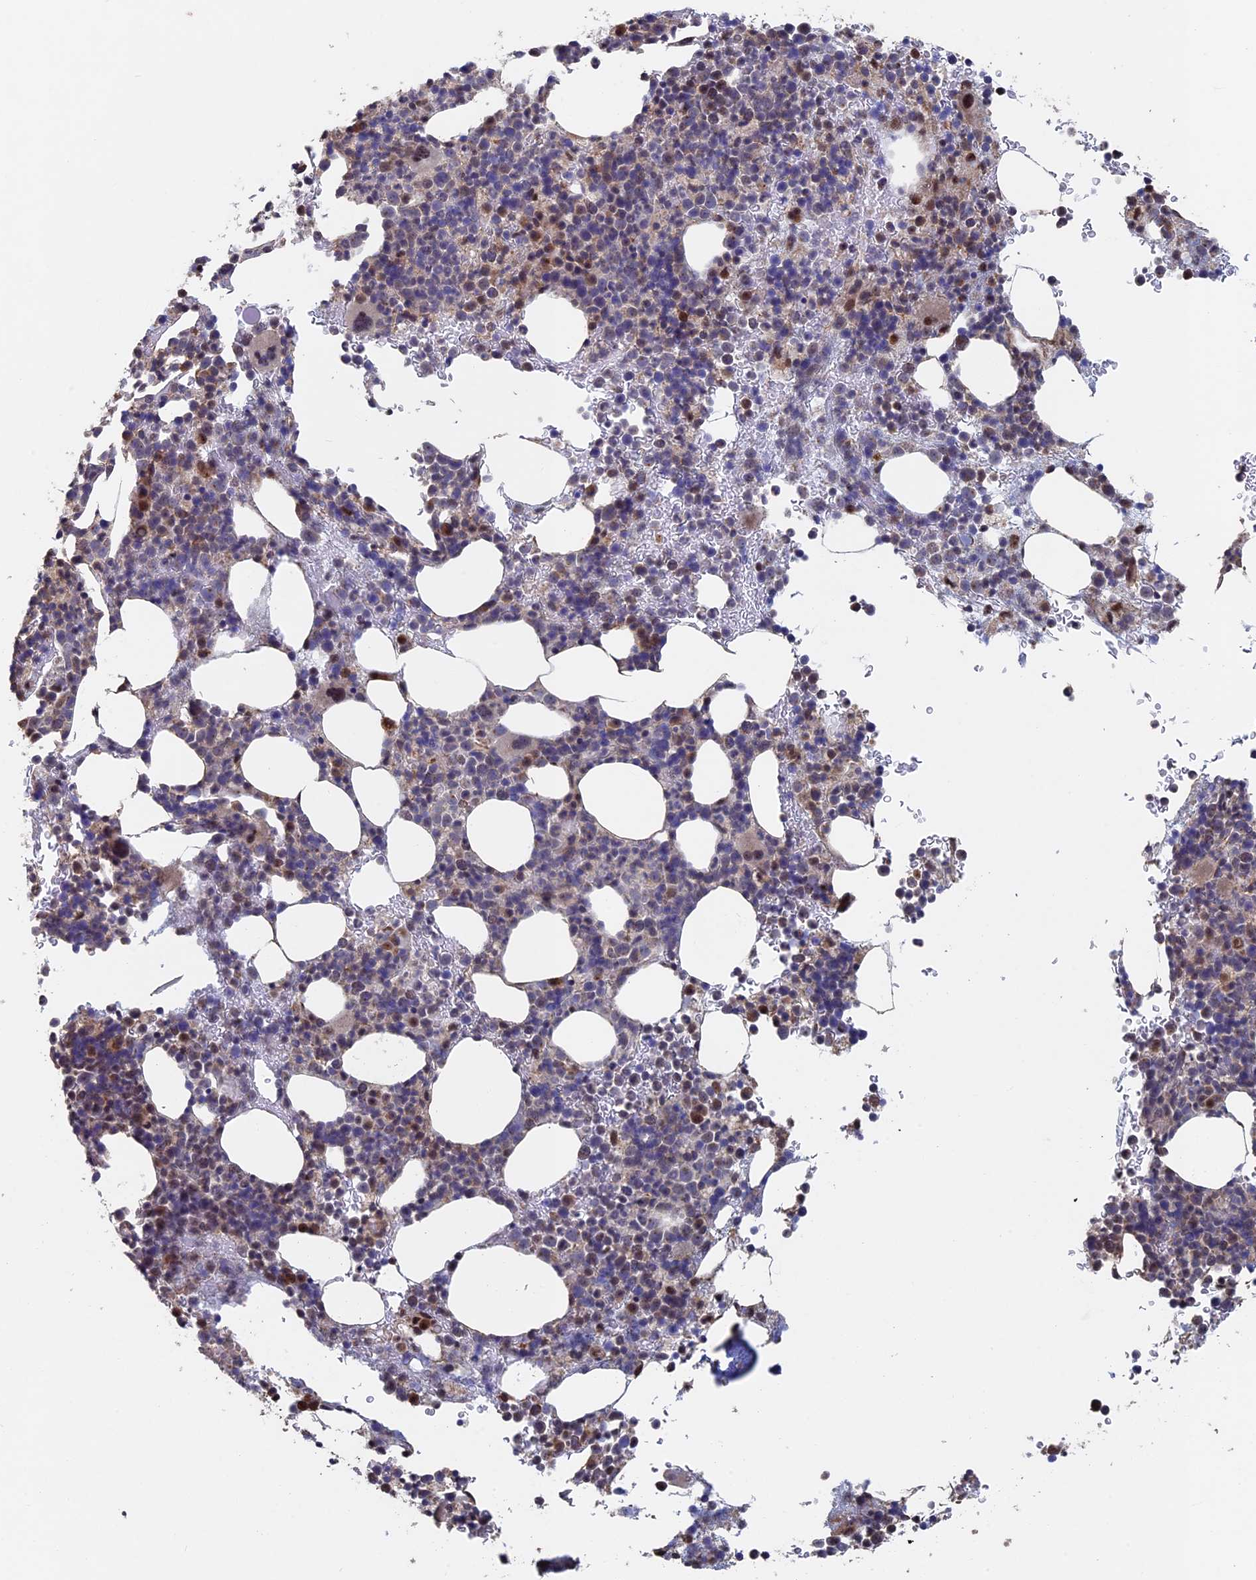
{"staining": {"intensity": "moderate", "quantity": "<25%", "location": "nuclear"}, "tissue": "bone marrow", "cell_type": "Hematopoietic cells", "image_type": "normal", "snomed": [{"axis": "morphology", "description": "Normal tissue, NOS"}, {"axis": "topography", "description": "Bone marrow"}], "caption": "Unremarkable bone marrow displays moderate nuclear expression in about <25% of hematopoietic cells, visualized by immunohistochemistry. The staining was performed using DAB to visualize the protein expression in brown, while the nuclei were stained in blue with hematoxylin (Magnification: 20x).", "gene": "KIAA1328", "patient": {"sex": "female", "age": 82}}